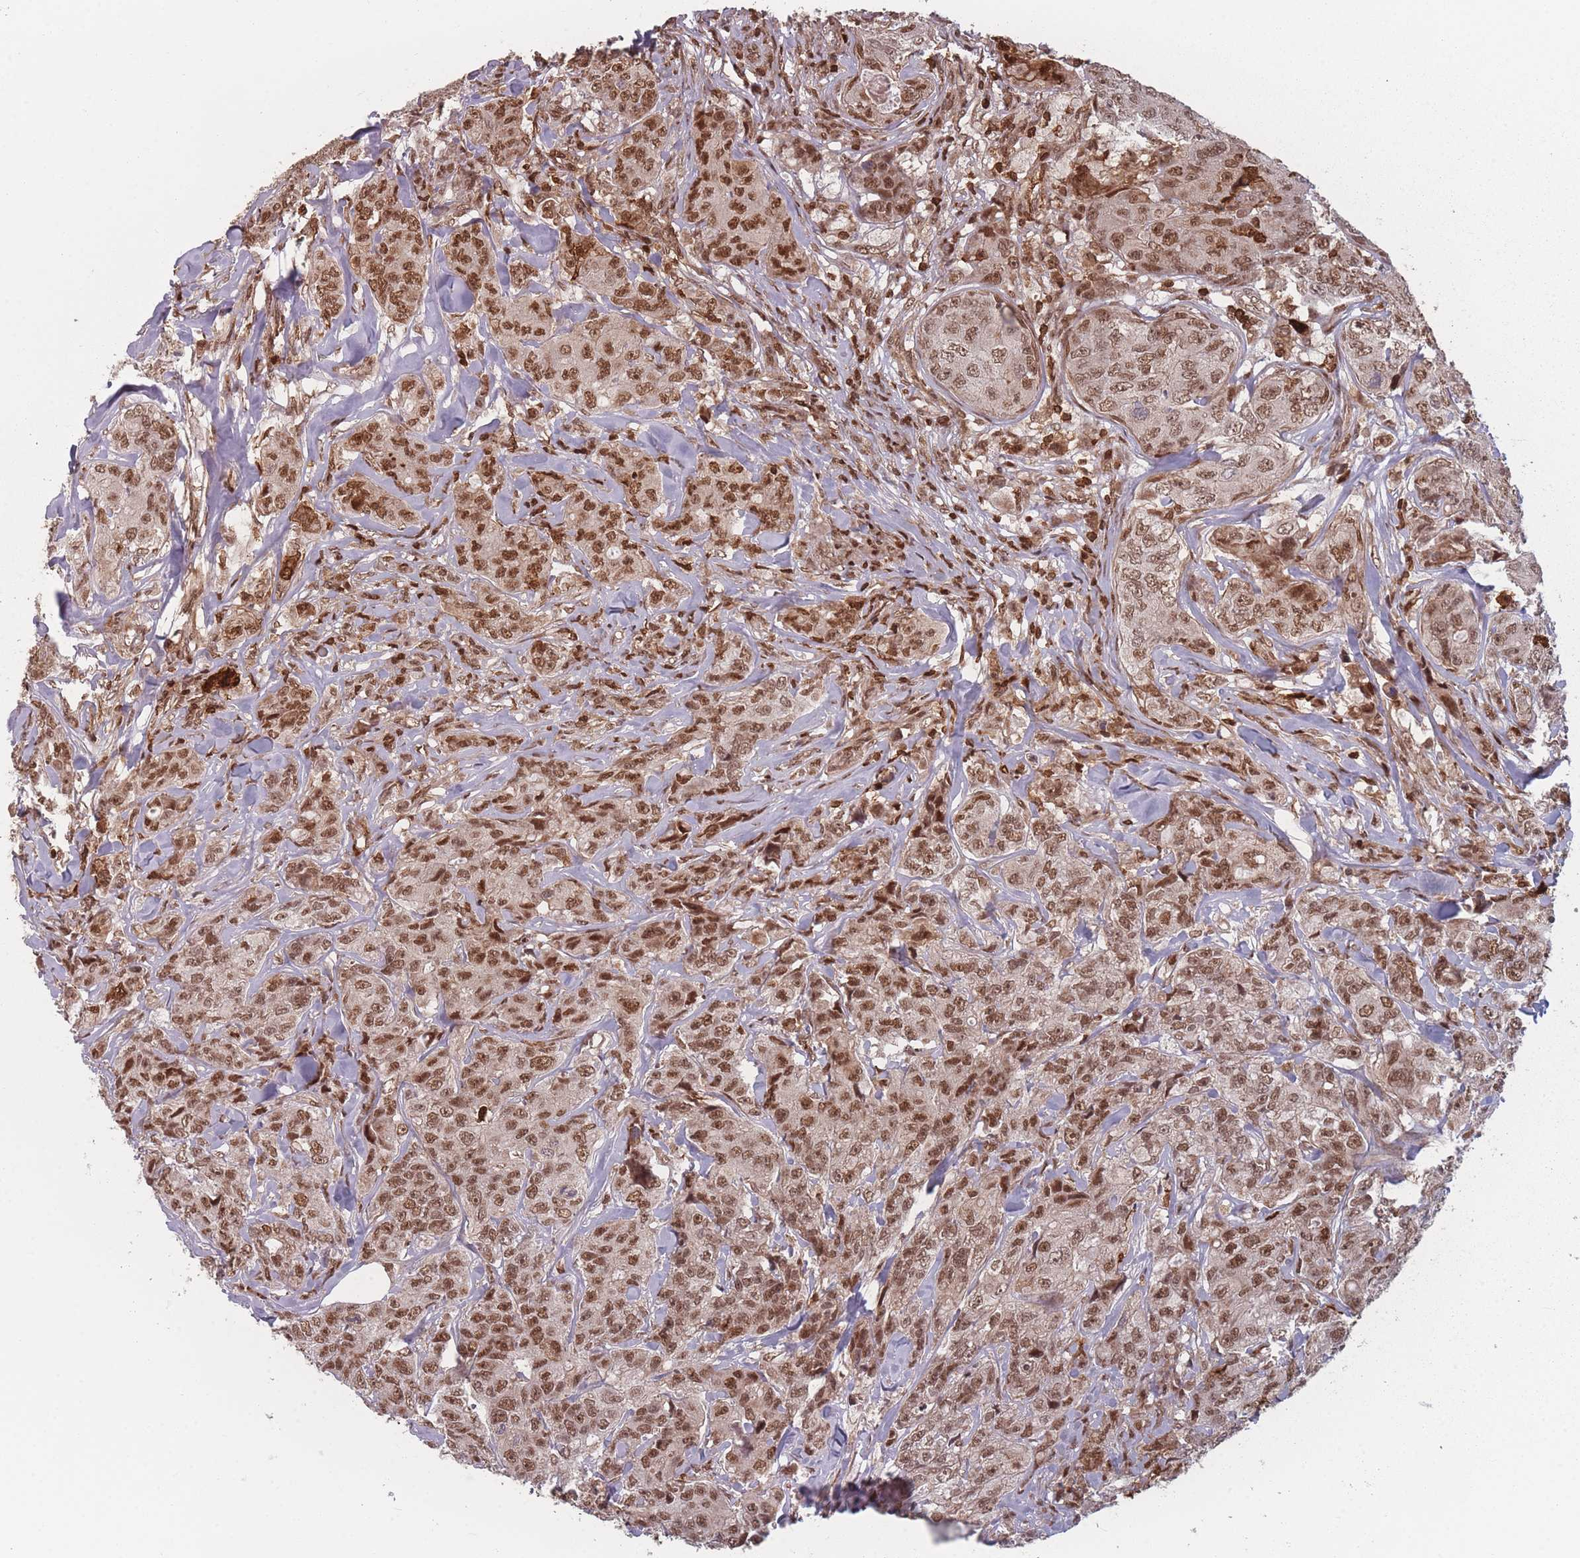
{"staining": {"intensity": "moderate", "quantity": ">75%", "location": "nuclear"}, "tissue": "breast cancer", "cell_type": "Tumor cells", "image_type": "cancer", "snomed": [{"axis": "morphology", "description": "Duct carcinoma"}, {"axis": "topography", "description": "Breast"}], "caption": "This image exhibits breast cancer stained with IHC to label a protein in brown. The nuclear of tumor cells show moderate positivity for the protein. Nuclei are counter-stained blue.", "gene": "WDR55", "patient": {"sex": "female", "age": 43}}